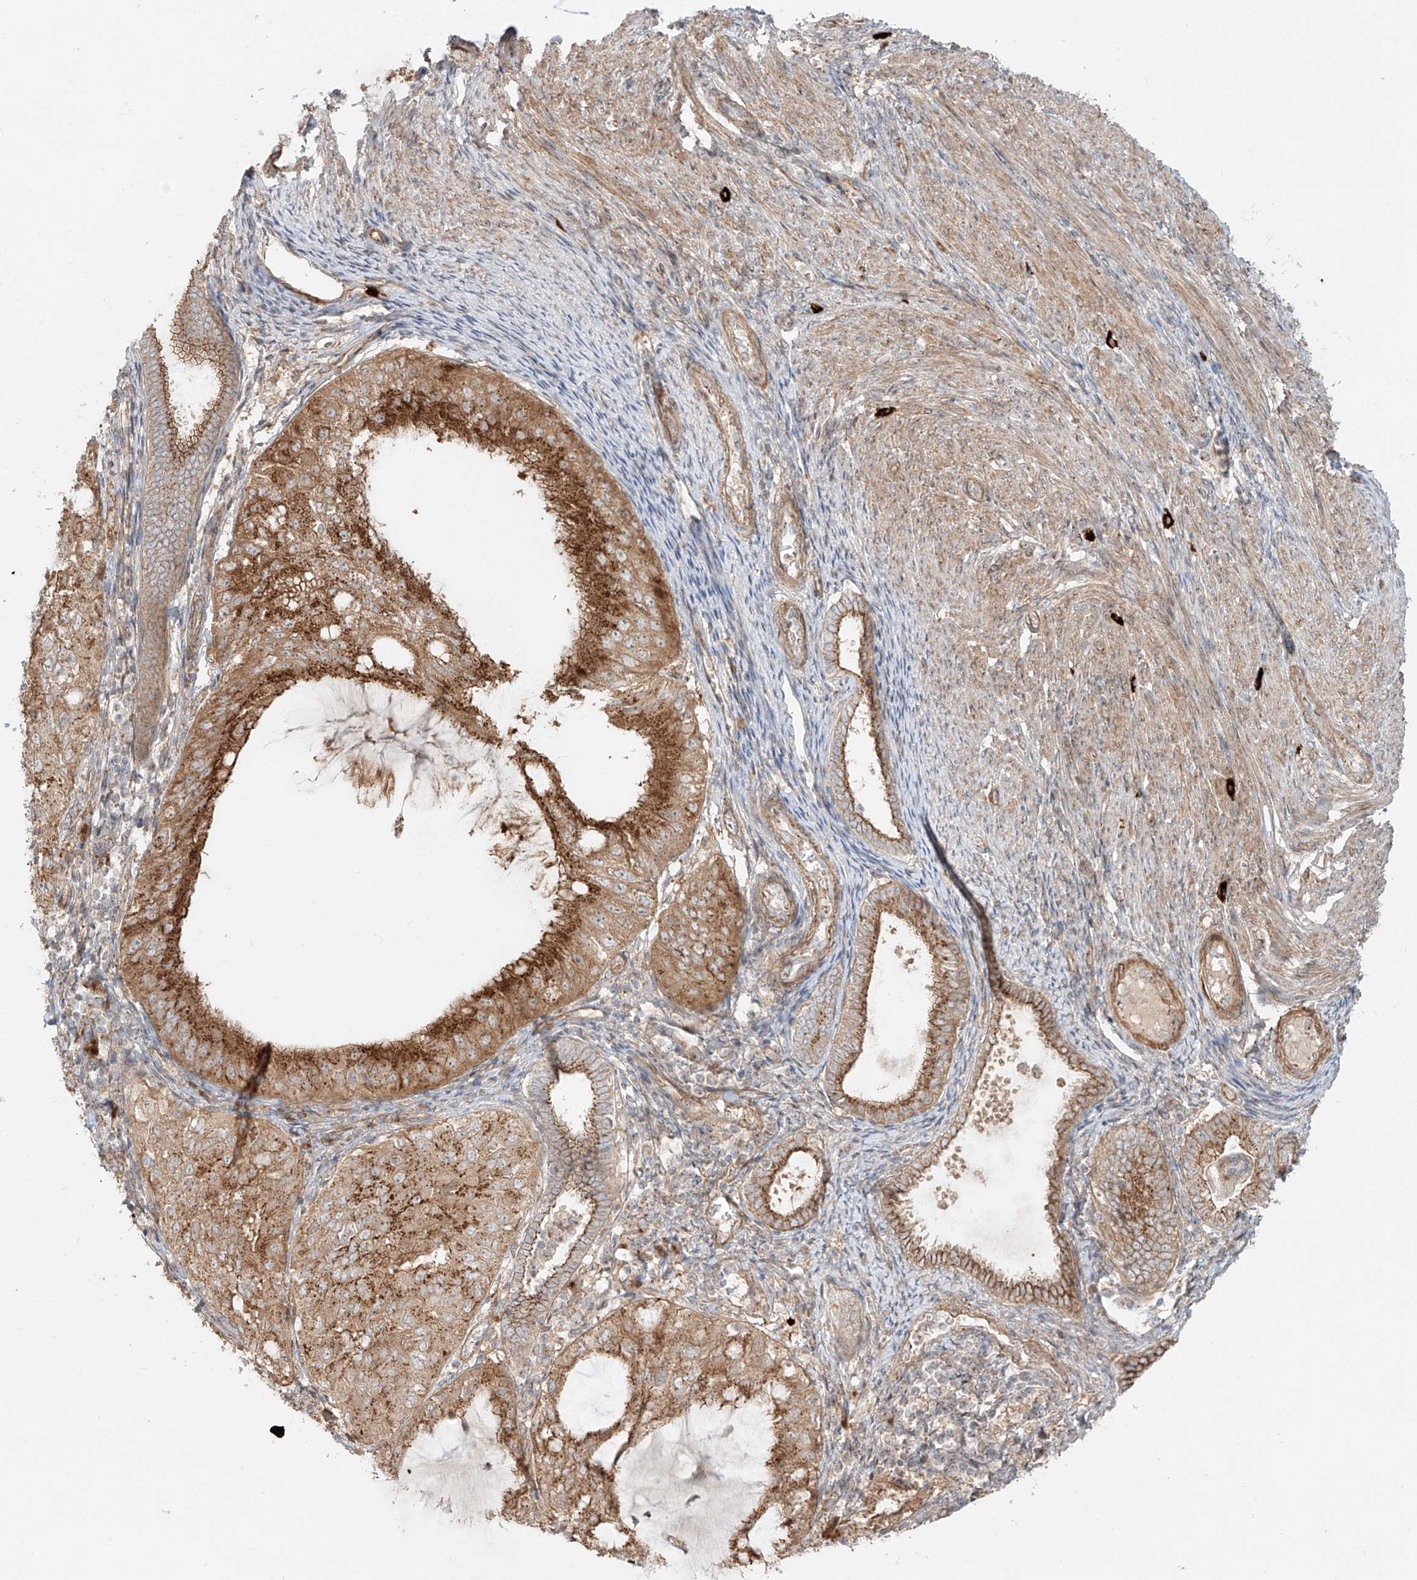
{"staining": {"intensity": "moderate", "quantity": ">75%", "location": "cytoplasmic/membranous"}, "tissue": "endometrial cancer", "cell_type": "Tumor cells", "image_type": "cancer", "snomed": [{"axis": "morphology", "description": "Adenocarcinoma, NOS"}, {"axis": "topography", "description": "Endometrium"}], "caption": "Endometrial cancer (adenocarcinoma) tissue exhibits moderate cytoplasmic/membranous expression in approximately >75% of tumor cells", "gene": "ZNF287", "patient": {"sex": "female", "age": 81}}